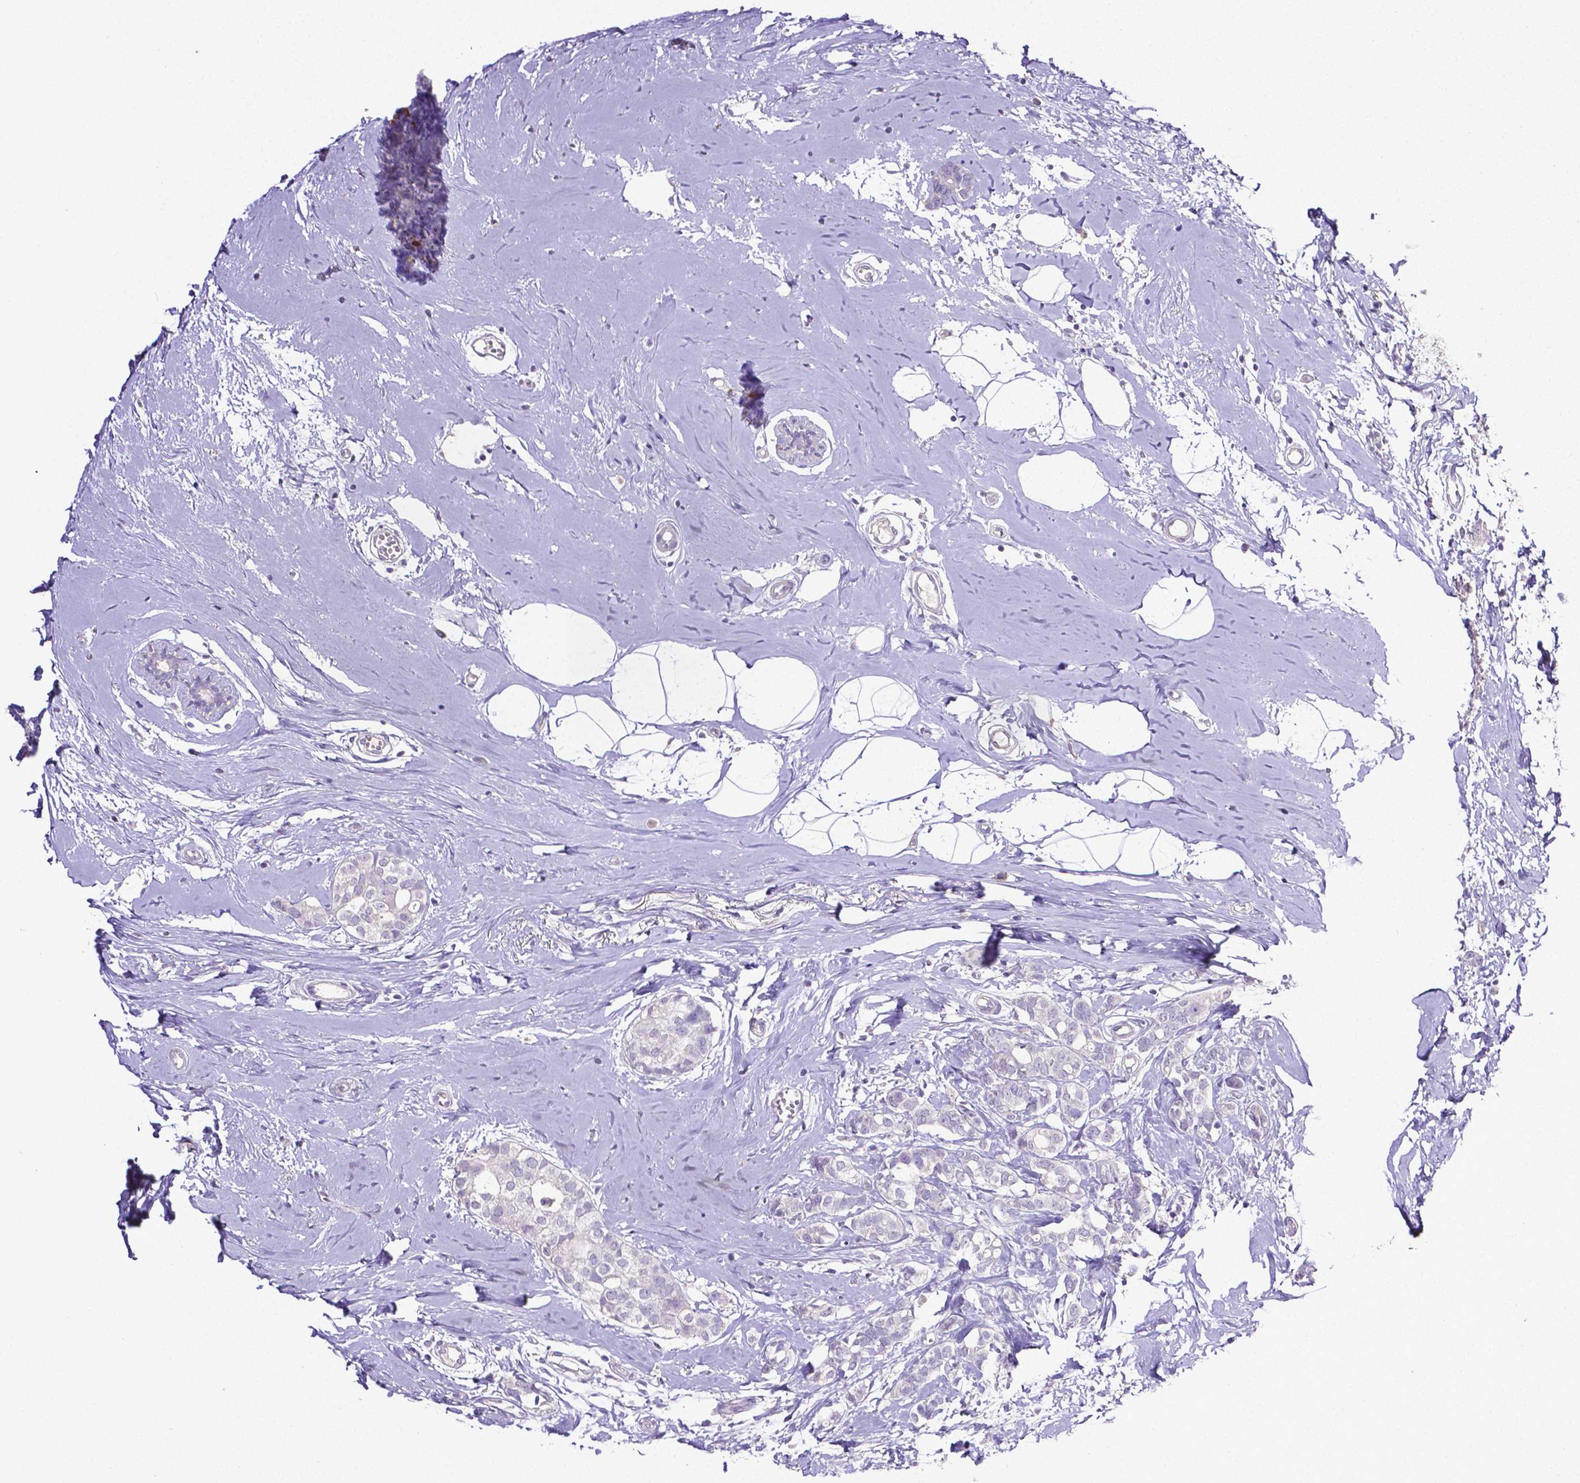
{"staining": {"intensity": "negative", "quantity": "none", "location": "none"}, "tissue": "breast cancer", "cell_type": "Tumor cells", "image_type": "cancer", "snomed": [{"axis": "morphology", "description": "Duct carcinoma"}, {"axis": "topography", "description": "Breast"}], "caption": "DAB immunohistochemical staining of human infiltrating ductal carcinoma (breast) displays no significant staining in tumor cells.", "gene": "MMP9", "patient": {"sex": "female", "age": 40}}